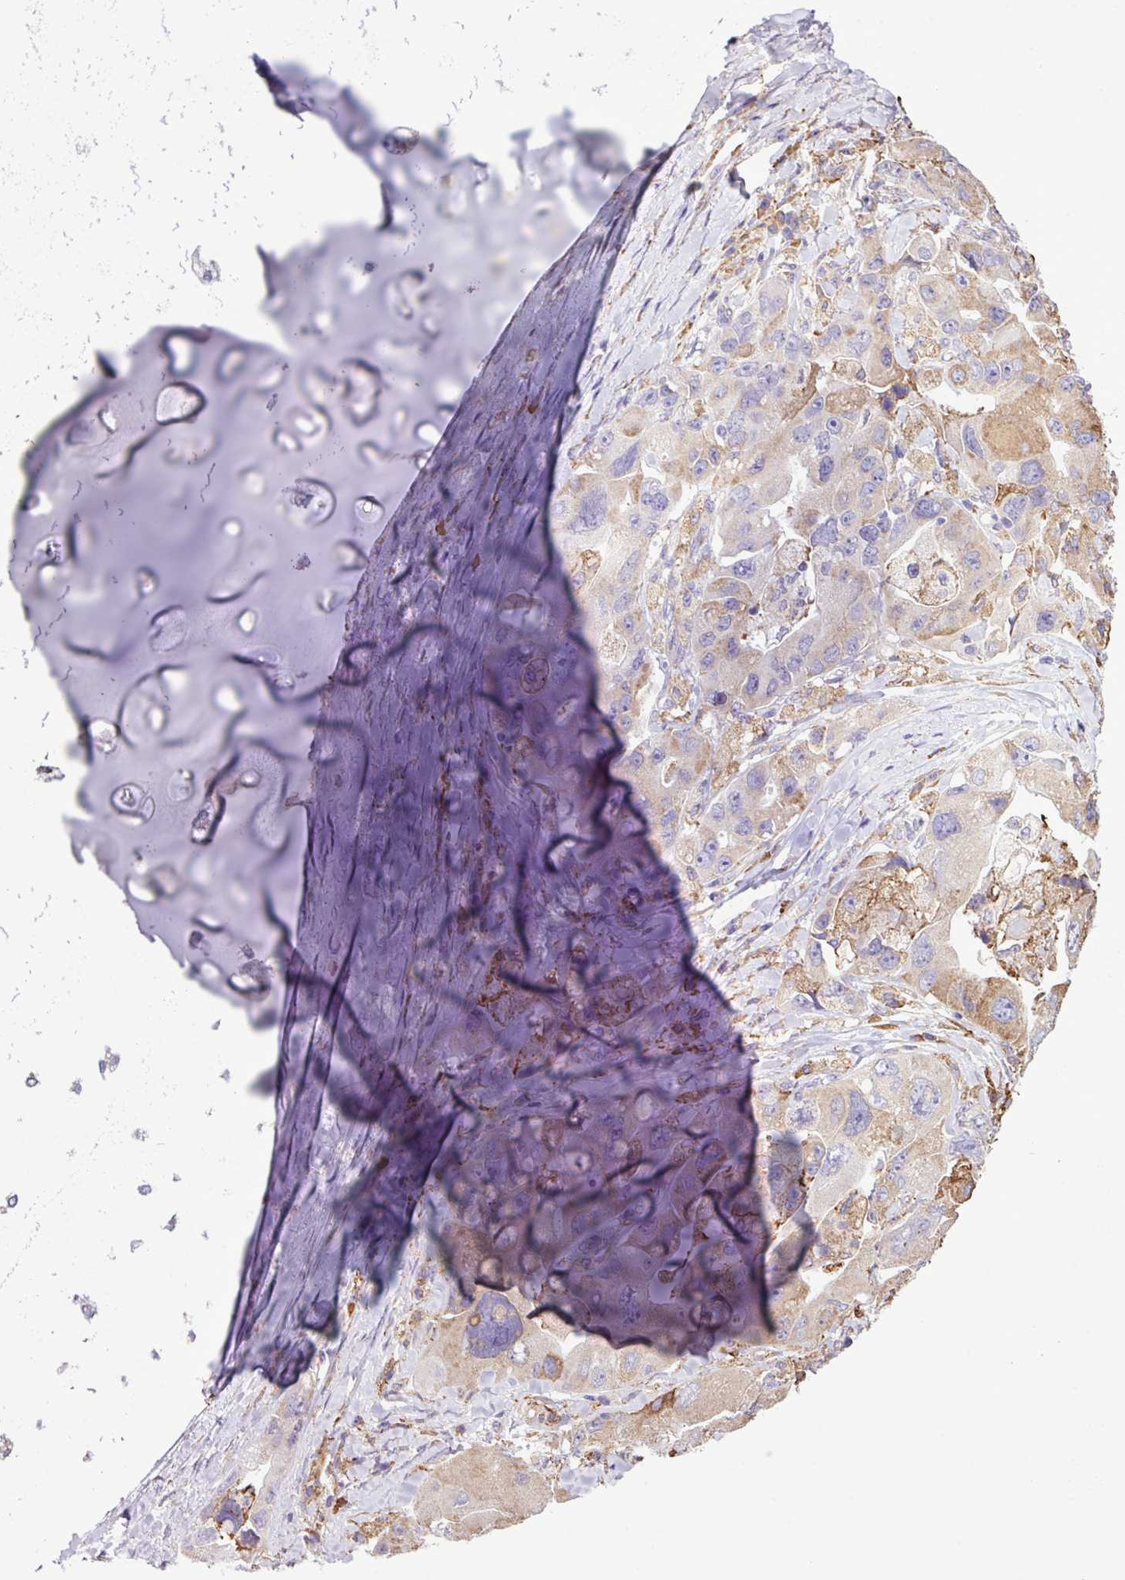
{"staining": {"intensity": "moderate", "quantity": "<25%", "location": "cytoplasmic/membranous"}, "tissue": "lung cancer", "cell_type": "Tumor cells", "image_type": "cancer", "snomed": [{"axis": "morphology", "description": "Adenocarcinoma, NOS"}, {"axis": "topography", "description": "Lung"}], "caption": "This photomicrograph shows IHC staining of human adenocarcinoma (lung), with low moderate cytoplasmic/membranous staining in about <25% of tumor cells.", "gene": "ZSCAN5A", "patient": {"sex": "female", "age": 54}}